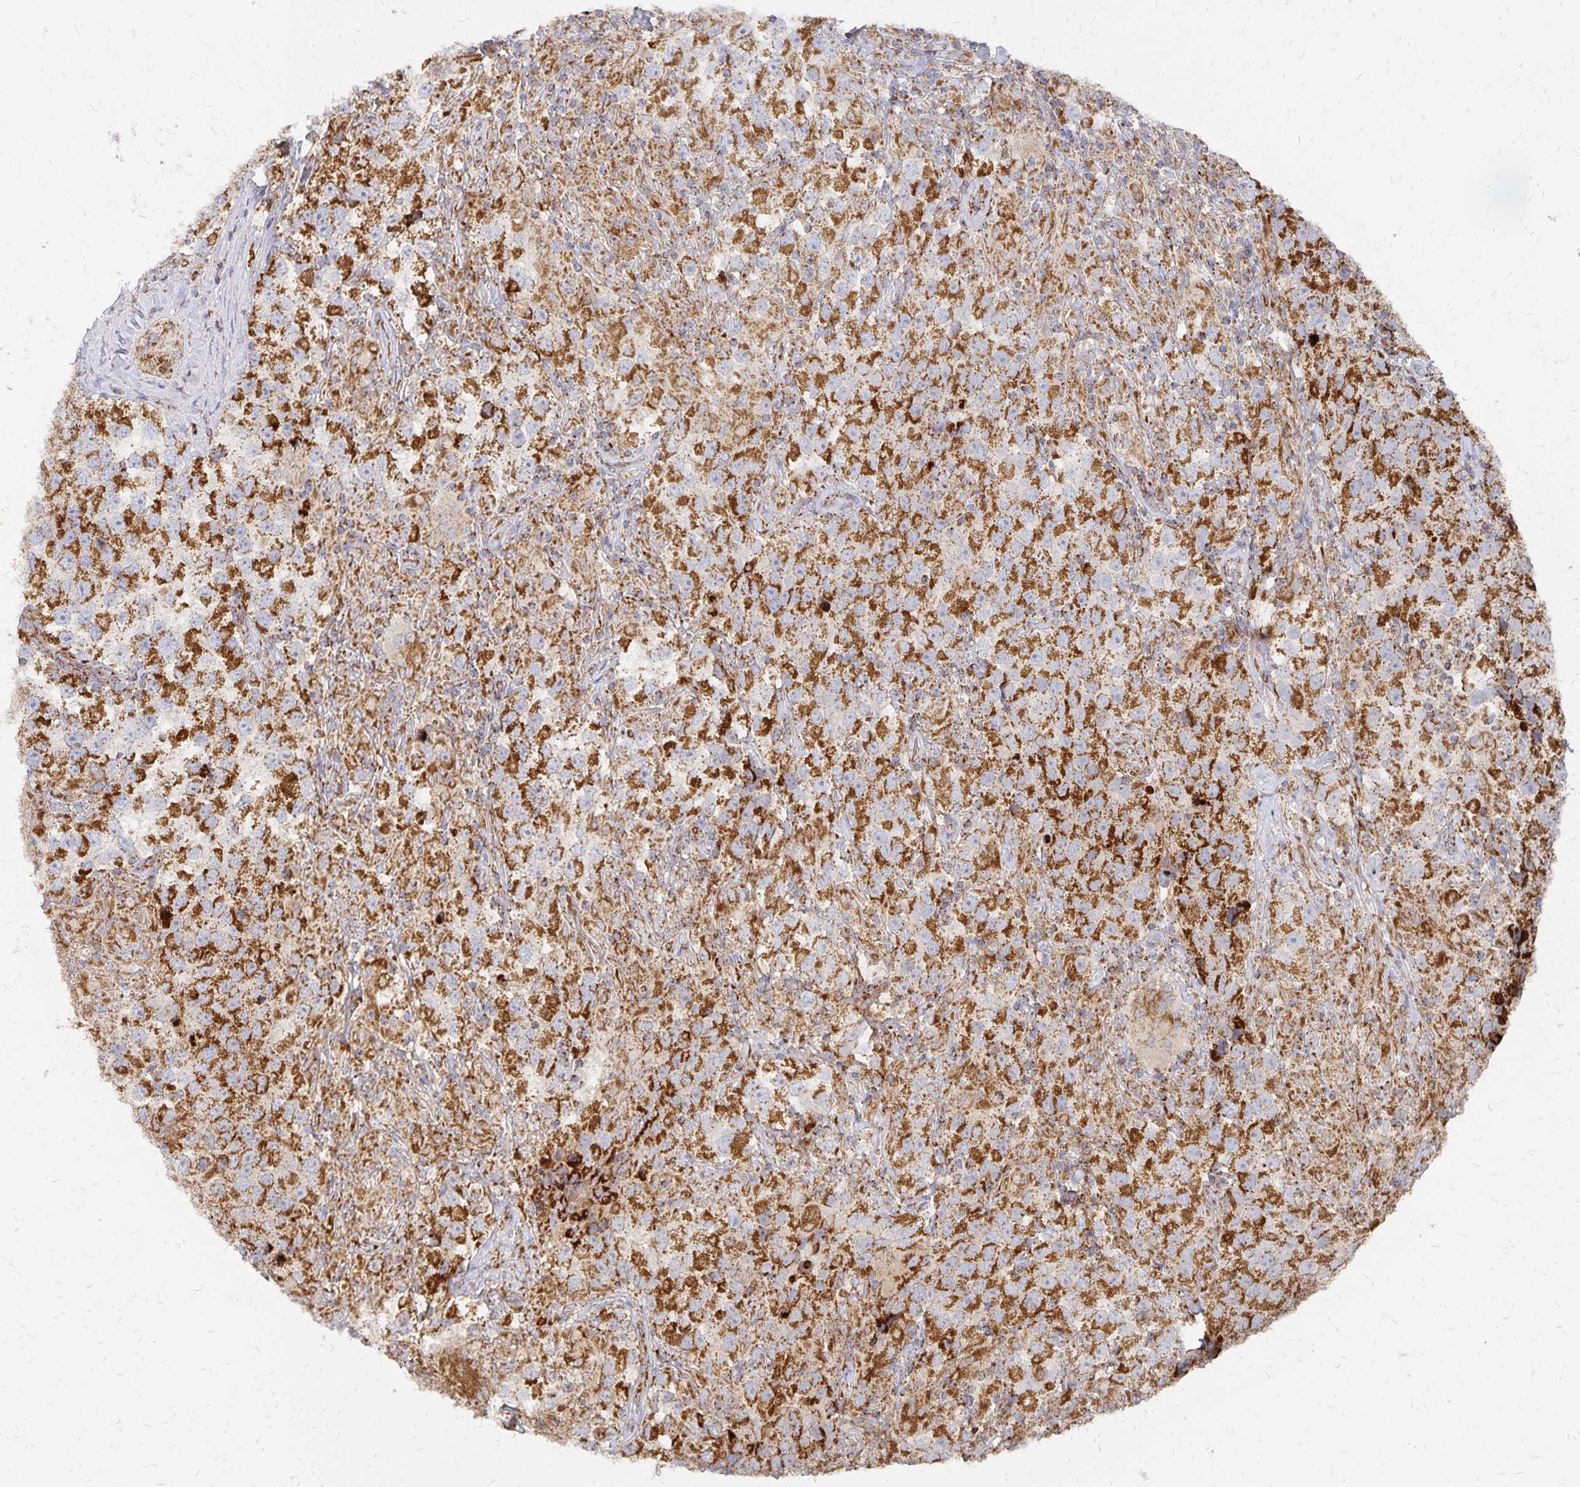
{"staining": {"intensity": "strong", "quantity": ">75%", "location": "cytoplasmic/membranous"}, "tissue": "testis cancer", "cell_type": "Tumor cells", "image_type": "cancer", "snomed": [{"axis": "morphology", "description": "Seminoma, NOS"}, {"axis": "topography", "description": "Testis"}], "caption": "Testis cancer stained with DAB IHC demonstrates high levels of strong cytoplasmic/membranous expression in about >75% of tumor cells.", "gene": "STOML2", "patient": {"sex": "male", "age": 46}}